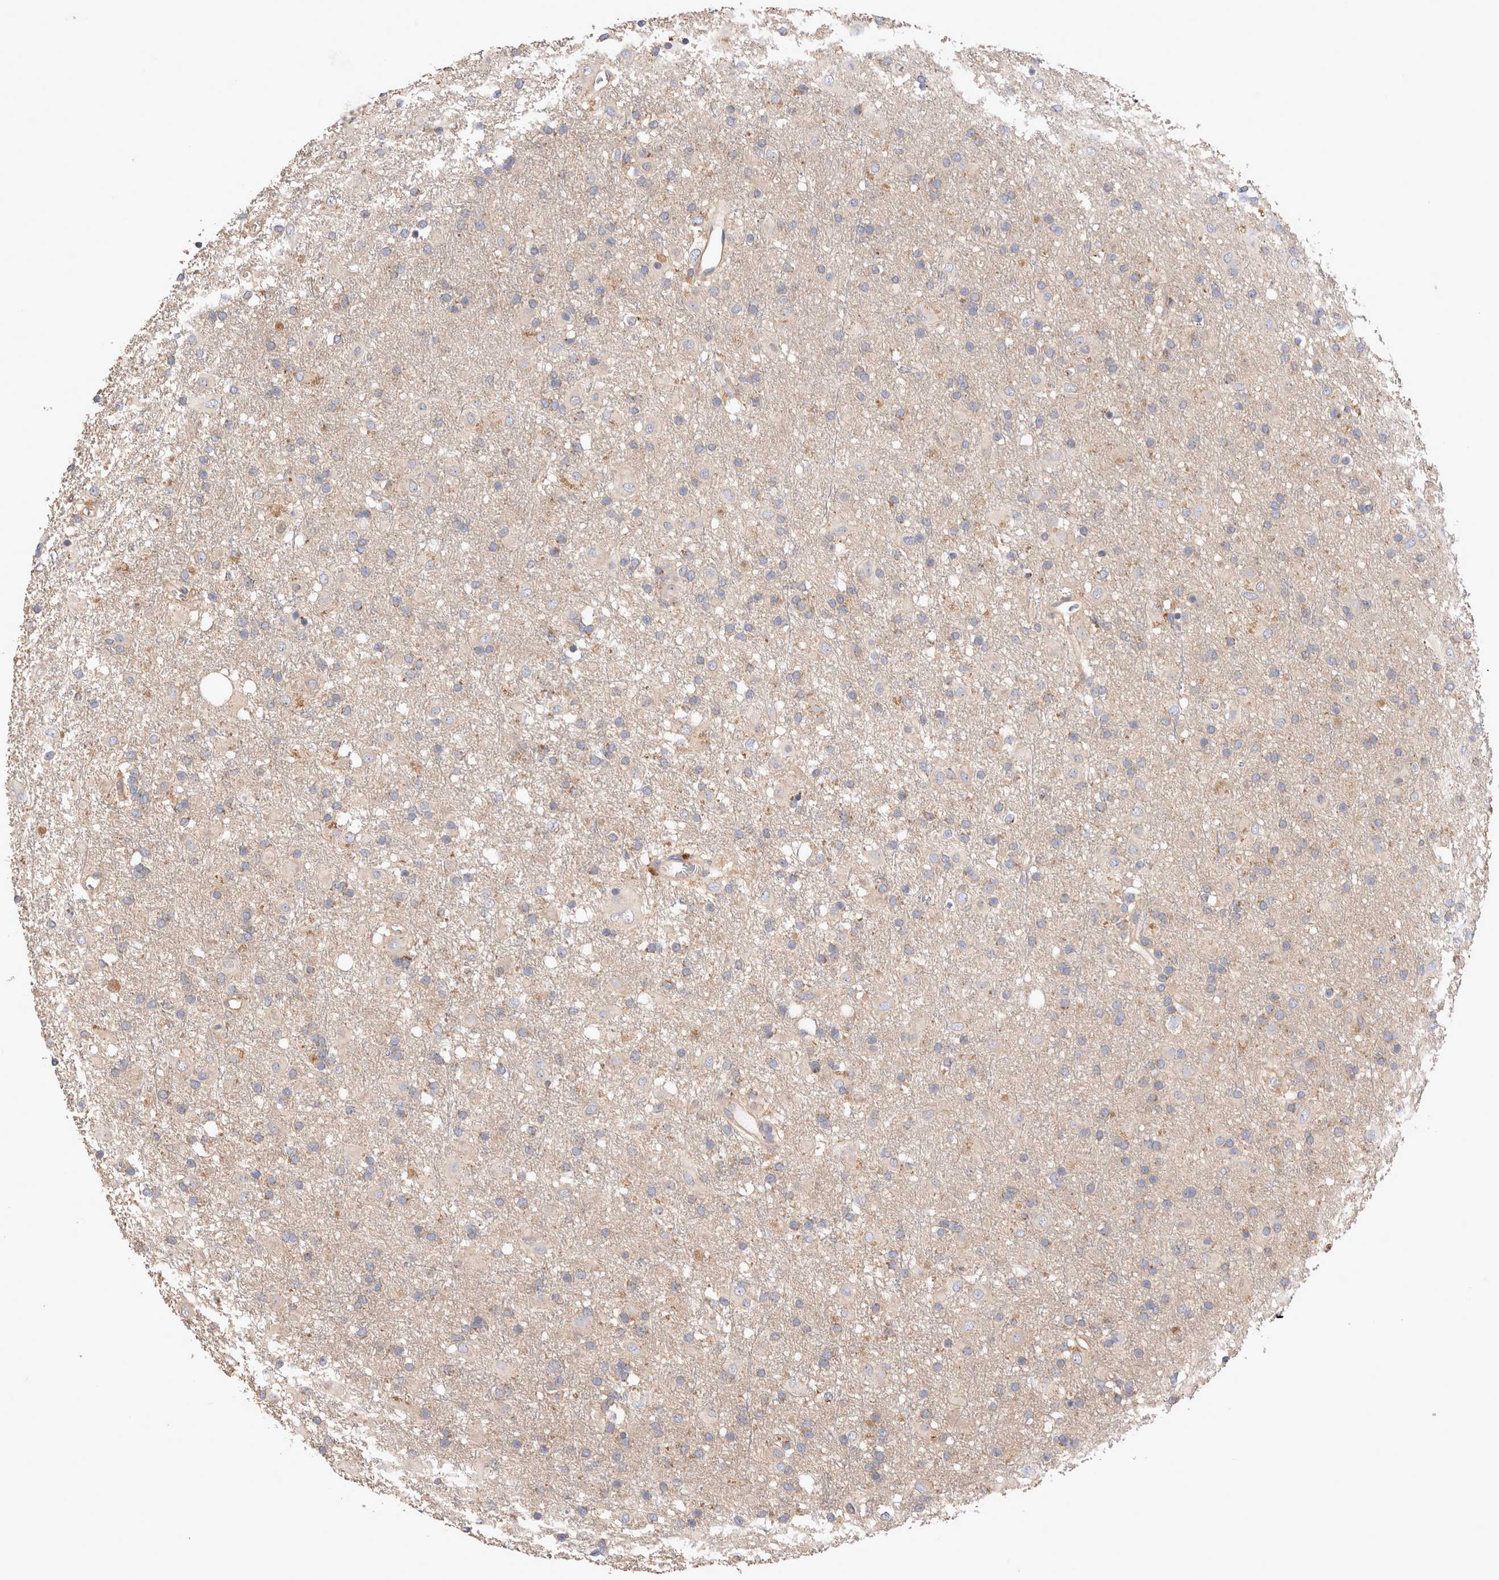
{"staining": {"intensity": "weak", "quantity": "<25%", "location": "cytoplasmic/membranous"}, "tissue": "glioma", "cell_type": "Tumor cells", "image_type": "cancer", "snomed": [{"axis": "morphology", "description": "Glioma, malignant, Low grade"}, {"axis": "topography", "description": "Brain"}], "caption": "Glioma was stained to show a protein in brown. There is no significant staining in tumor cells. Nuclei are stained in blue.", "gene": "NXT2", "patient": {"sex": "male", "age": 65}}